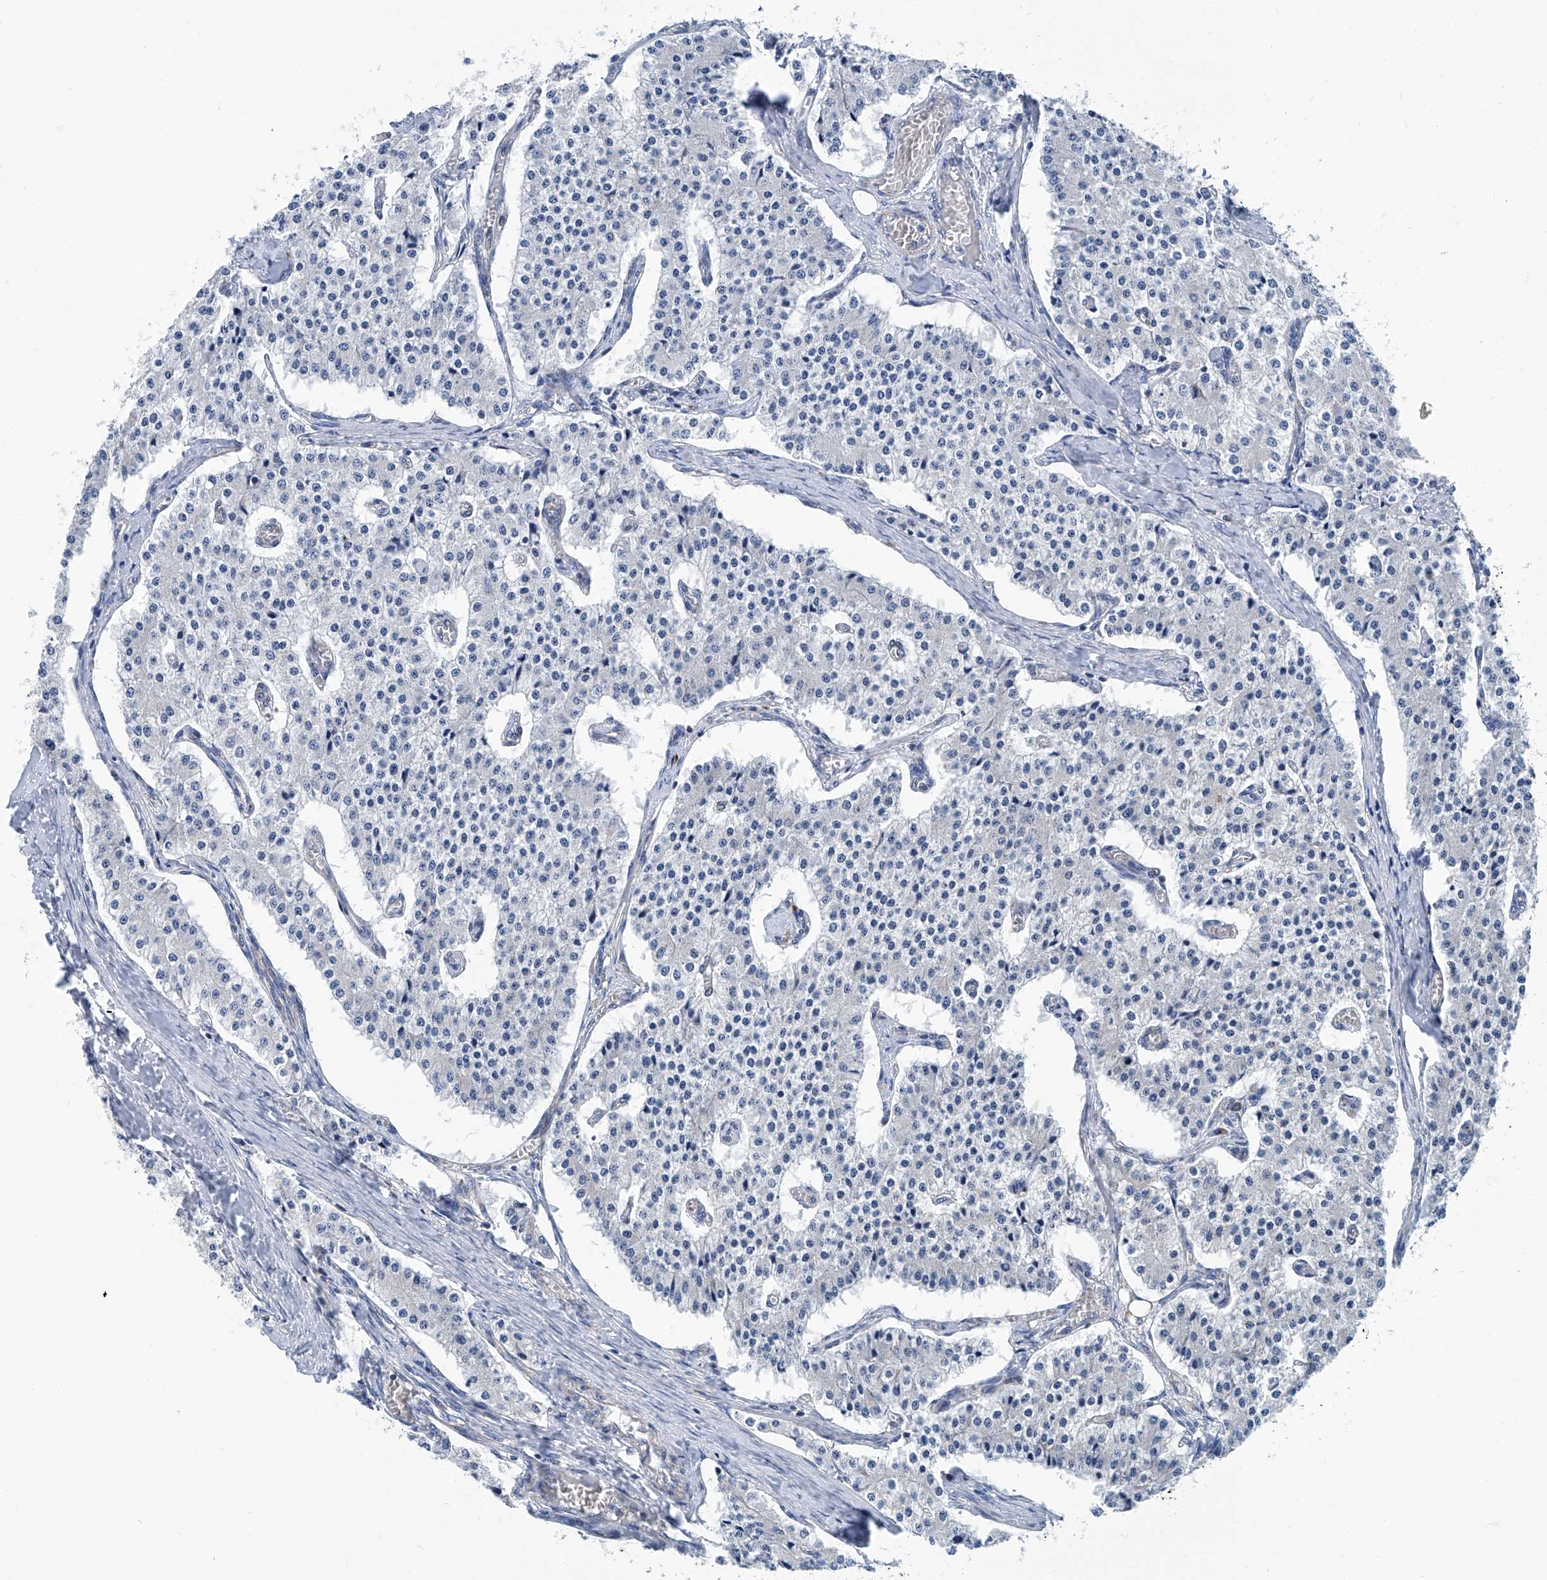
{"staining": {"intensity": "negative", "quantity": "none", "location": "none"}, "tissue": "carcinoid", "cell_type": "Tumor cells", "image_type": "cancer", "snomed": [{"axis": "morphology", "description": "Carcinoid, malignant, NOS"}, {"axis": "topography", "description": "Colon"}], "caption": "Immunohistochemistry (IHC) of human carcinoid (malignant) exhibits no expression in tumor cells.", "gene": "MT-ND1", "patient": {"sex": "female", "age": 52}}